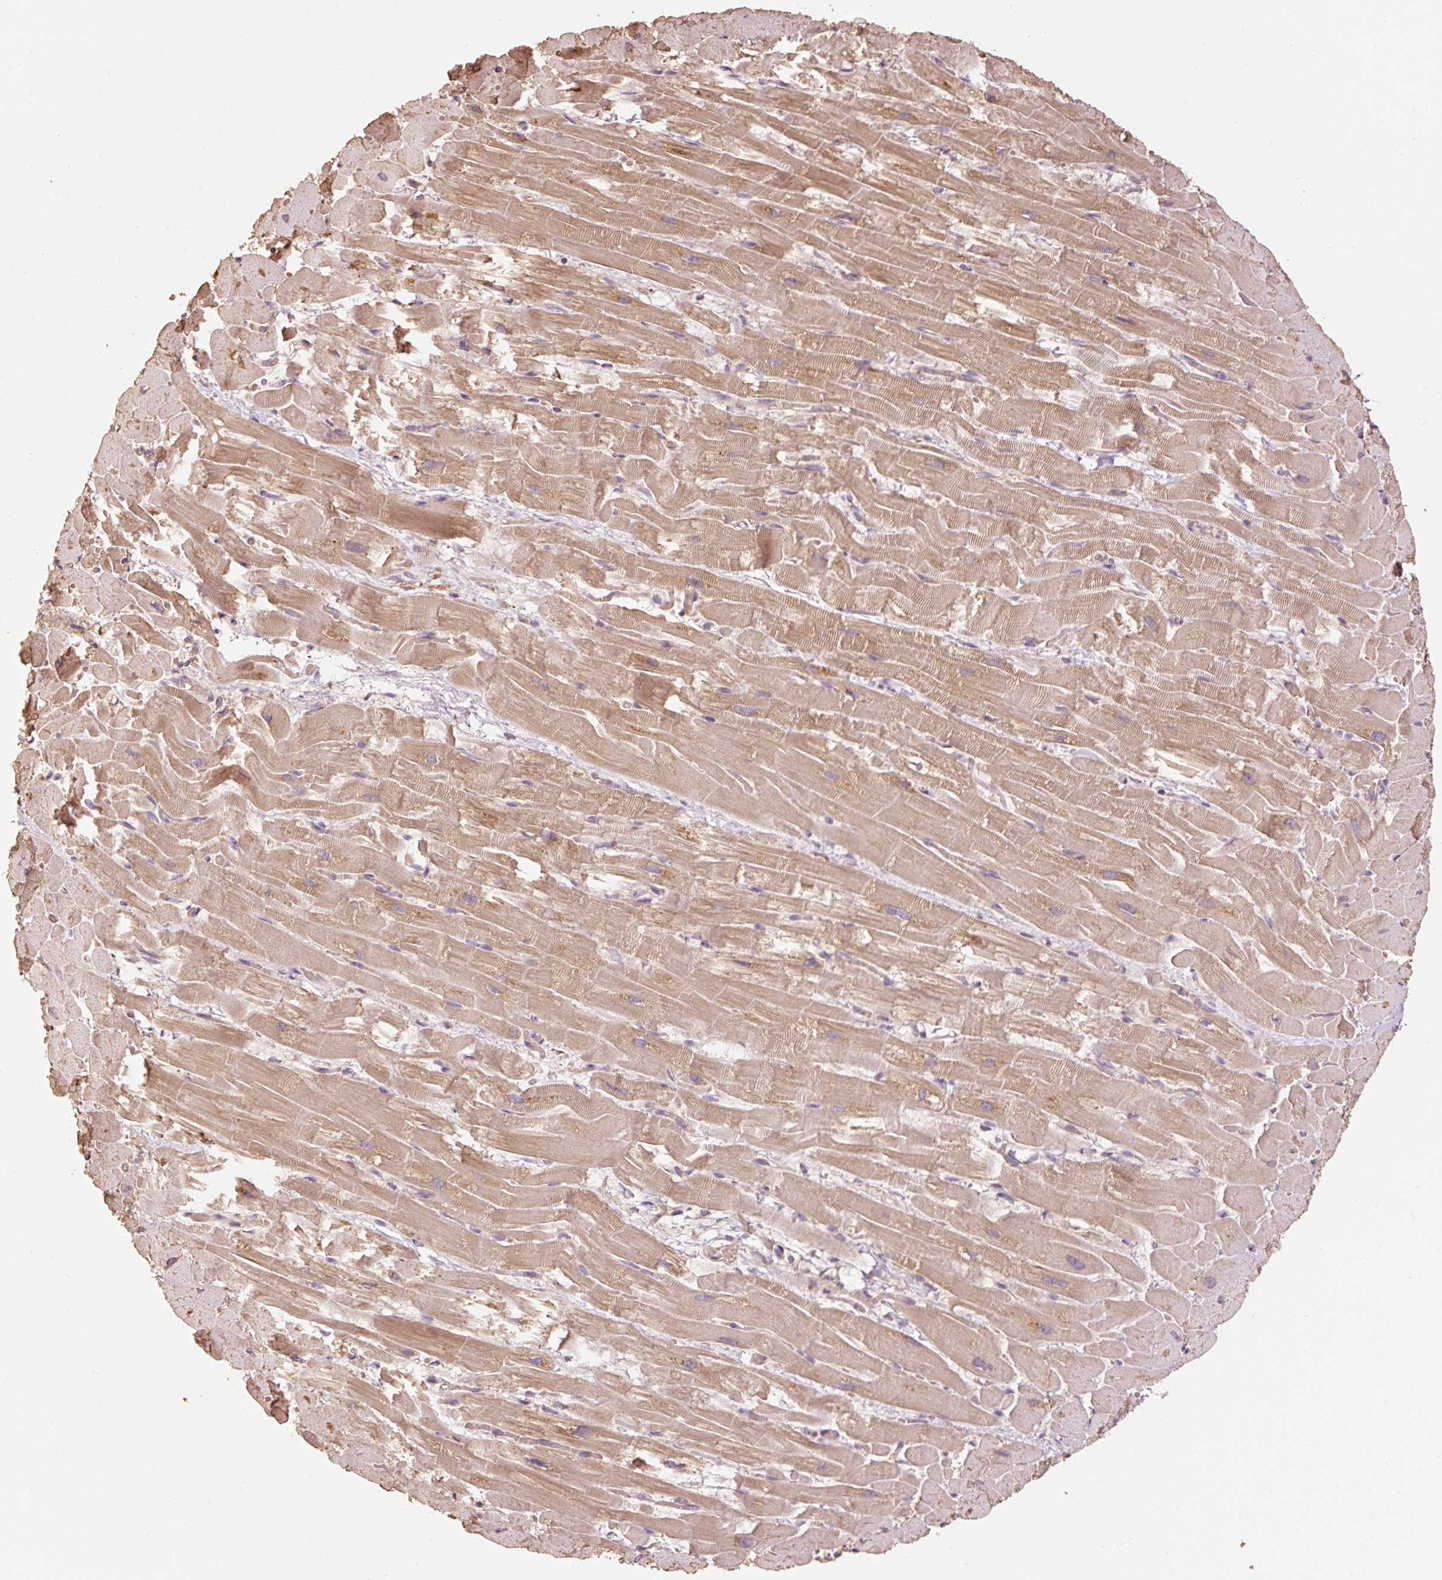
{"staining": {"intensity": "moderate", "quantity": ">75%", "location": "cytoplasmic/membranous"}, "tissue": "heart muscle", "cell_type": "Cardiomyocytes", "image_type": "normal", "snomed": [{"axis": "morphology", "description": "Normal tissue, NOS"}, {"axis": "topography", "description": "Heart"}], "caption": "DAB (3,3'-diaminobenzidine) immunohistochemical staining of normal heart muscle demonstrates moderate cytoplasmic/membranous protein expression in about >75% of cardiomyocytes. Using DAB (3,3'-diaminobenzidine) (brown) and hematoxylin (blue) stains, captured at high magnification using brightfield microscopy.", "gene": "EFHC1", "patient": {"sex": "male", "age": 37}}